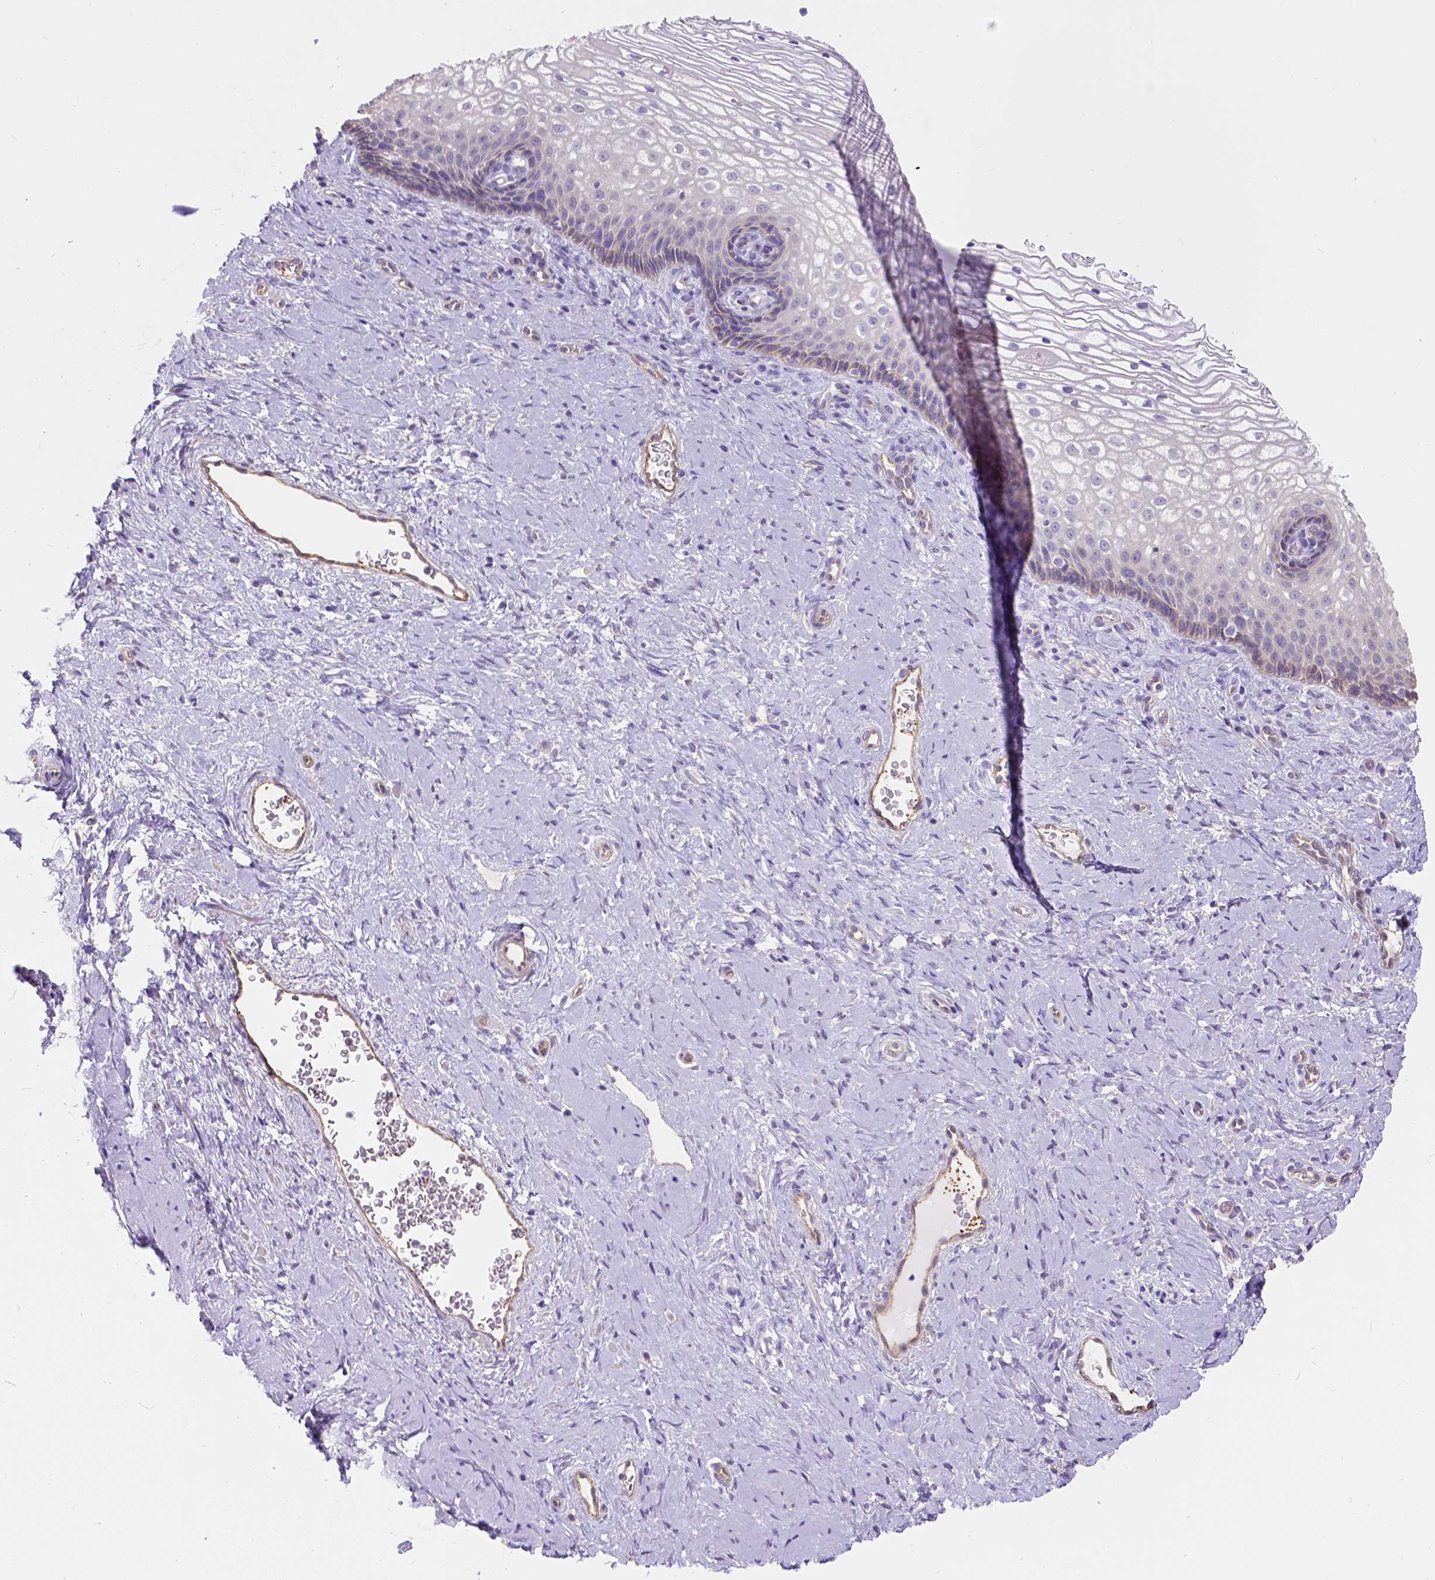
{"staining": {"intensity": "weak", "quantity": ">75%", "location": "cytoplasmic/membranous"}, "tissue": "cervix", "cell_type": "Glandular cells", "image_type": "normal", "snomed": [{"axis": "morphology", "description": "Normal tissue, NOS"}, {"axis": "topography", "description": "Cervix"}], "caption": "Normal cervix shows weak cytoplasmic/membranous positivity in about >75% of glandular cells (Brightfield microscopy of DAB IHC at high magnification)..", "gene": "PHF7", "patient": {"sex": "female", "age": 34}}